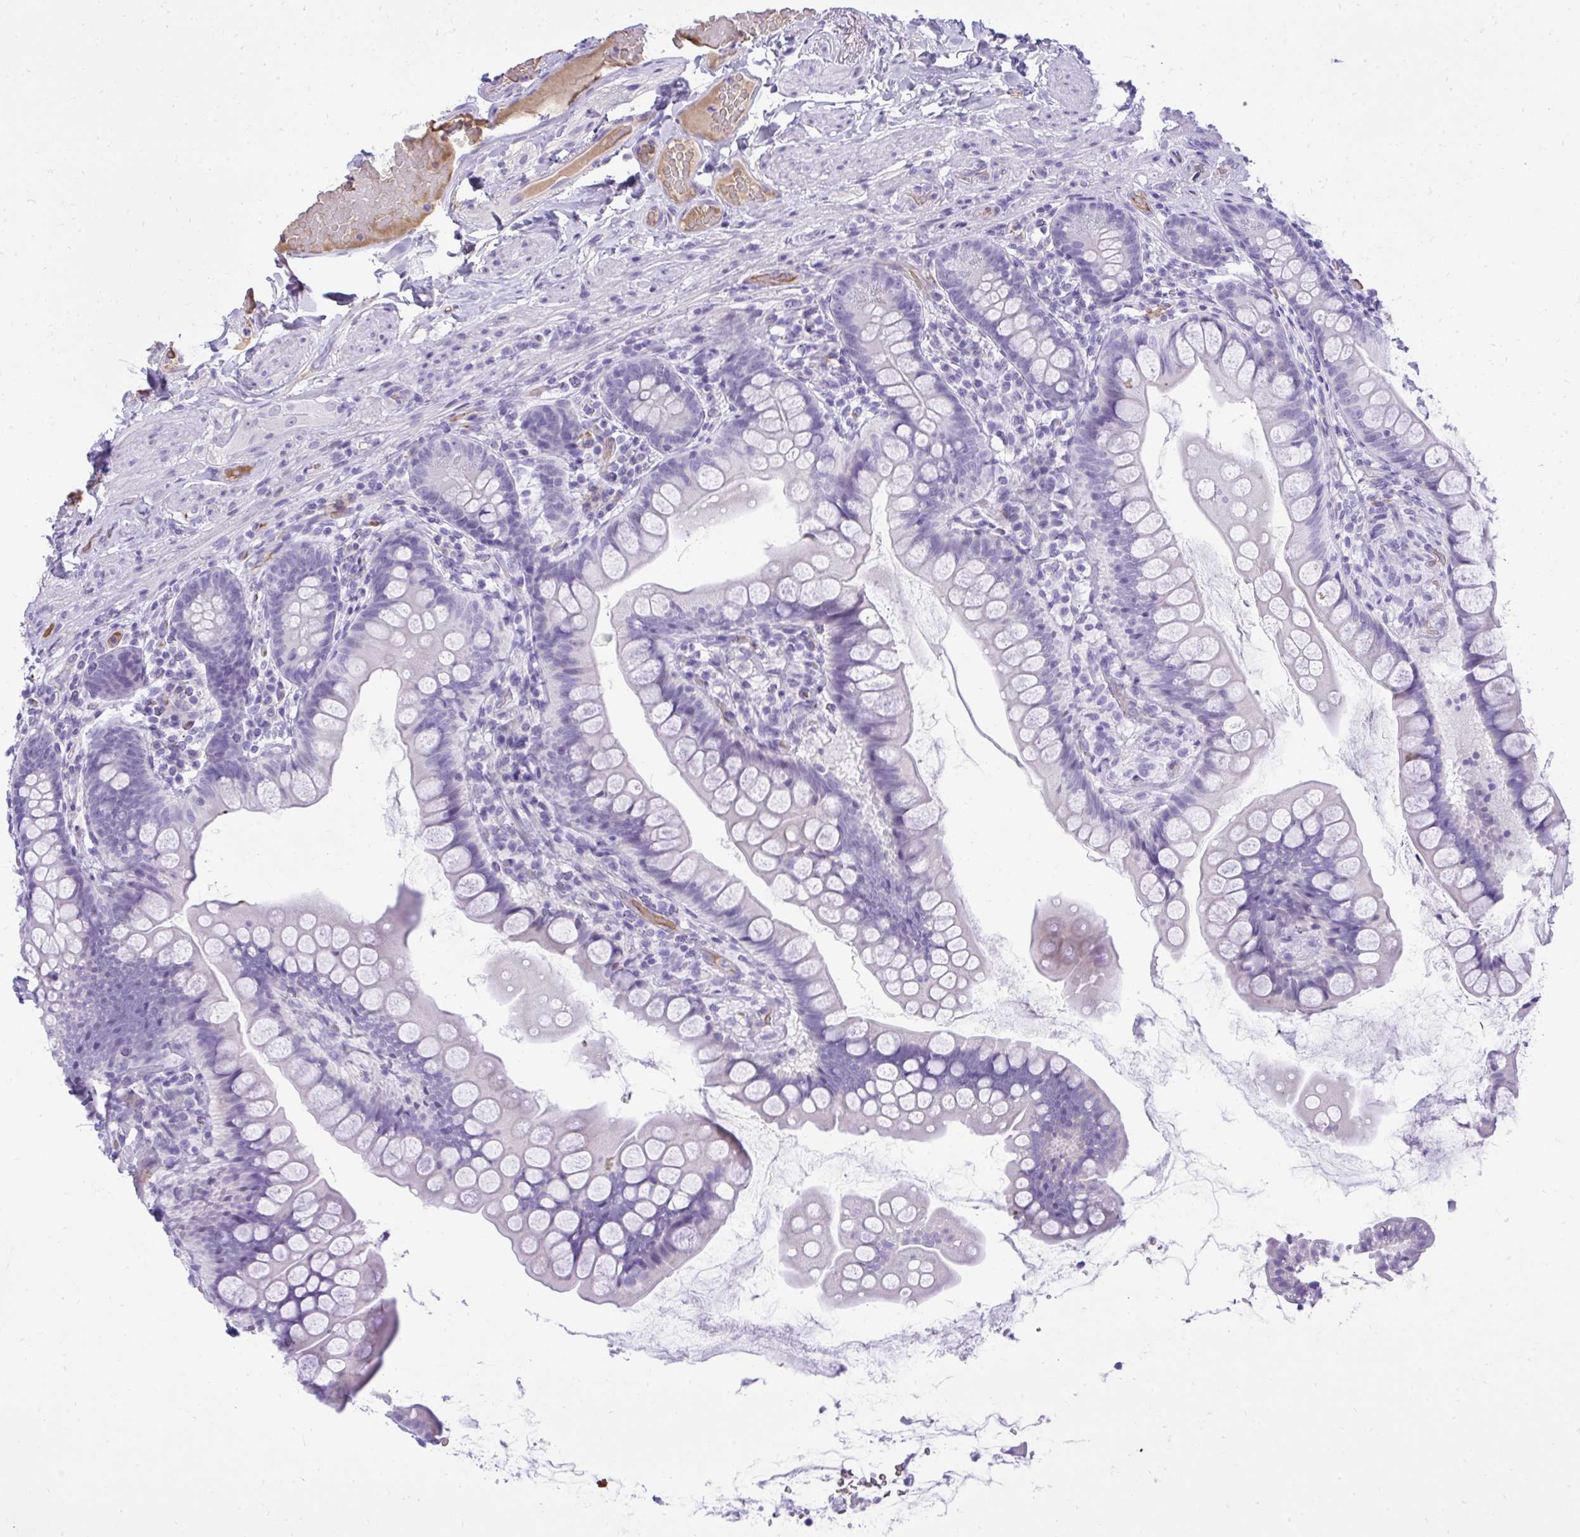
{"staining": {"intensity": "negative", "quantity": "none", "location": "none"}, "tissue": "small intestine", "cell_type": "Glandular cells", "image_type": "normal", "snomed": [{"axis": "morphology", "description": "Normal tissue, NOS"}, {"axis": "topography", "description": "Small intestine"}], "caption": "IHC micrograph of unremarkable small intestine: small intestine stained with DAB (3,3'-diaminobenzidine) shows no significant protein expression in glandular cells. (IHC, brightfield microscopy, high magnification).", "gene": "PITPNM3", "patient": {"sex": "male", "age": 70}}